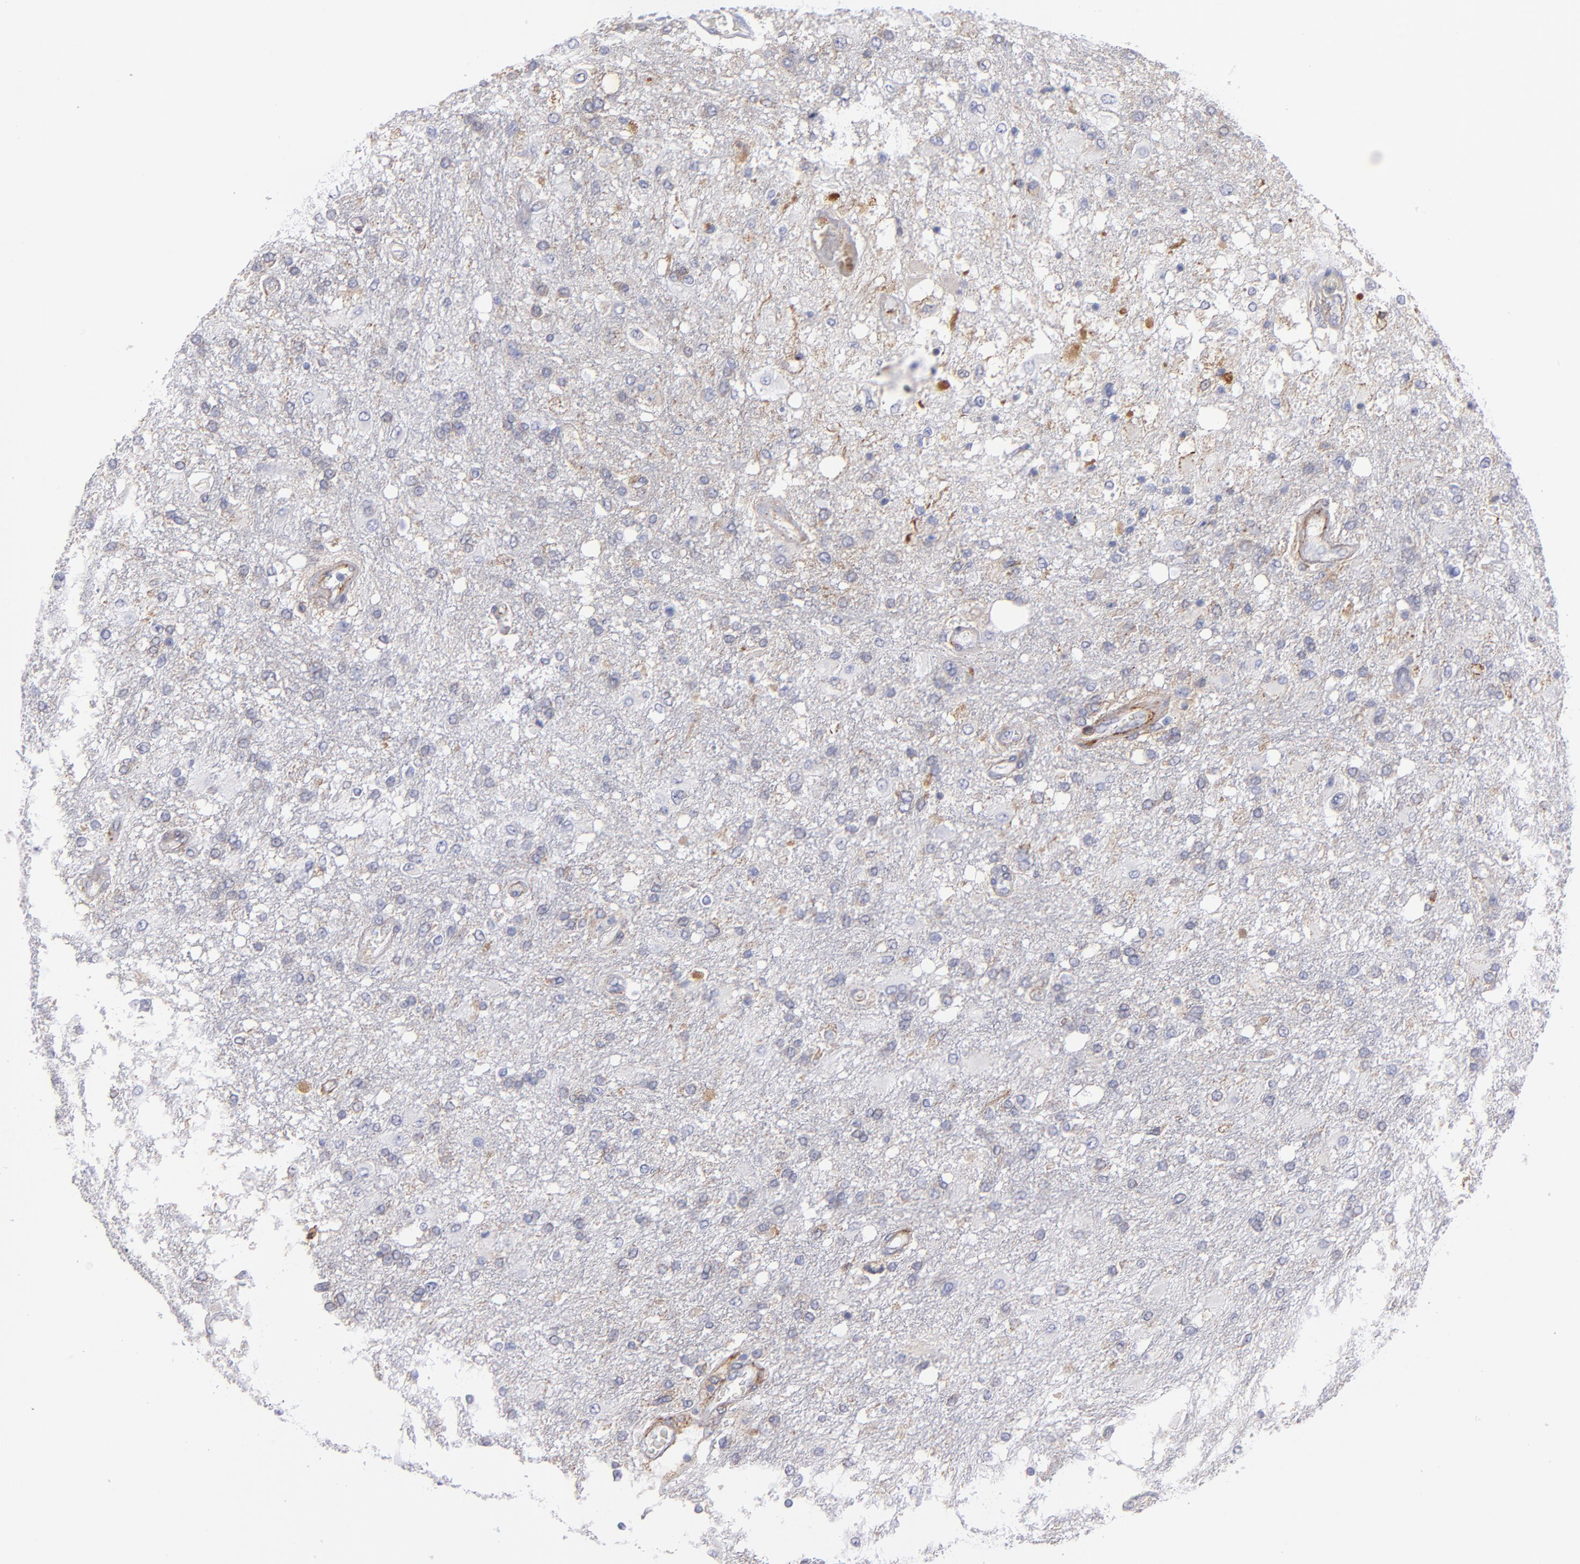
{"staining": {"intensity": "weak", "quantity": "<25%", "location": "cytoplasmic/membranous"}, "tissue": "glioma", "cell_type": "Tumor cells", "image_type": "cancer", "snomed": [{"axis": "morphology", "description": "Glioma, malignant, High grade"}, {"axis": "topography", "description": "Cerebral cortex"}], "caption": "Tumor cells are negative for protein expression in human glioma.", "gene": "MFGE8", "patient": {"sex": "male", "age": 79}}